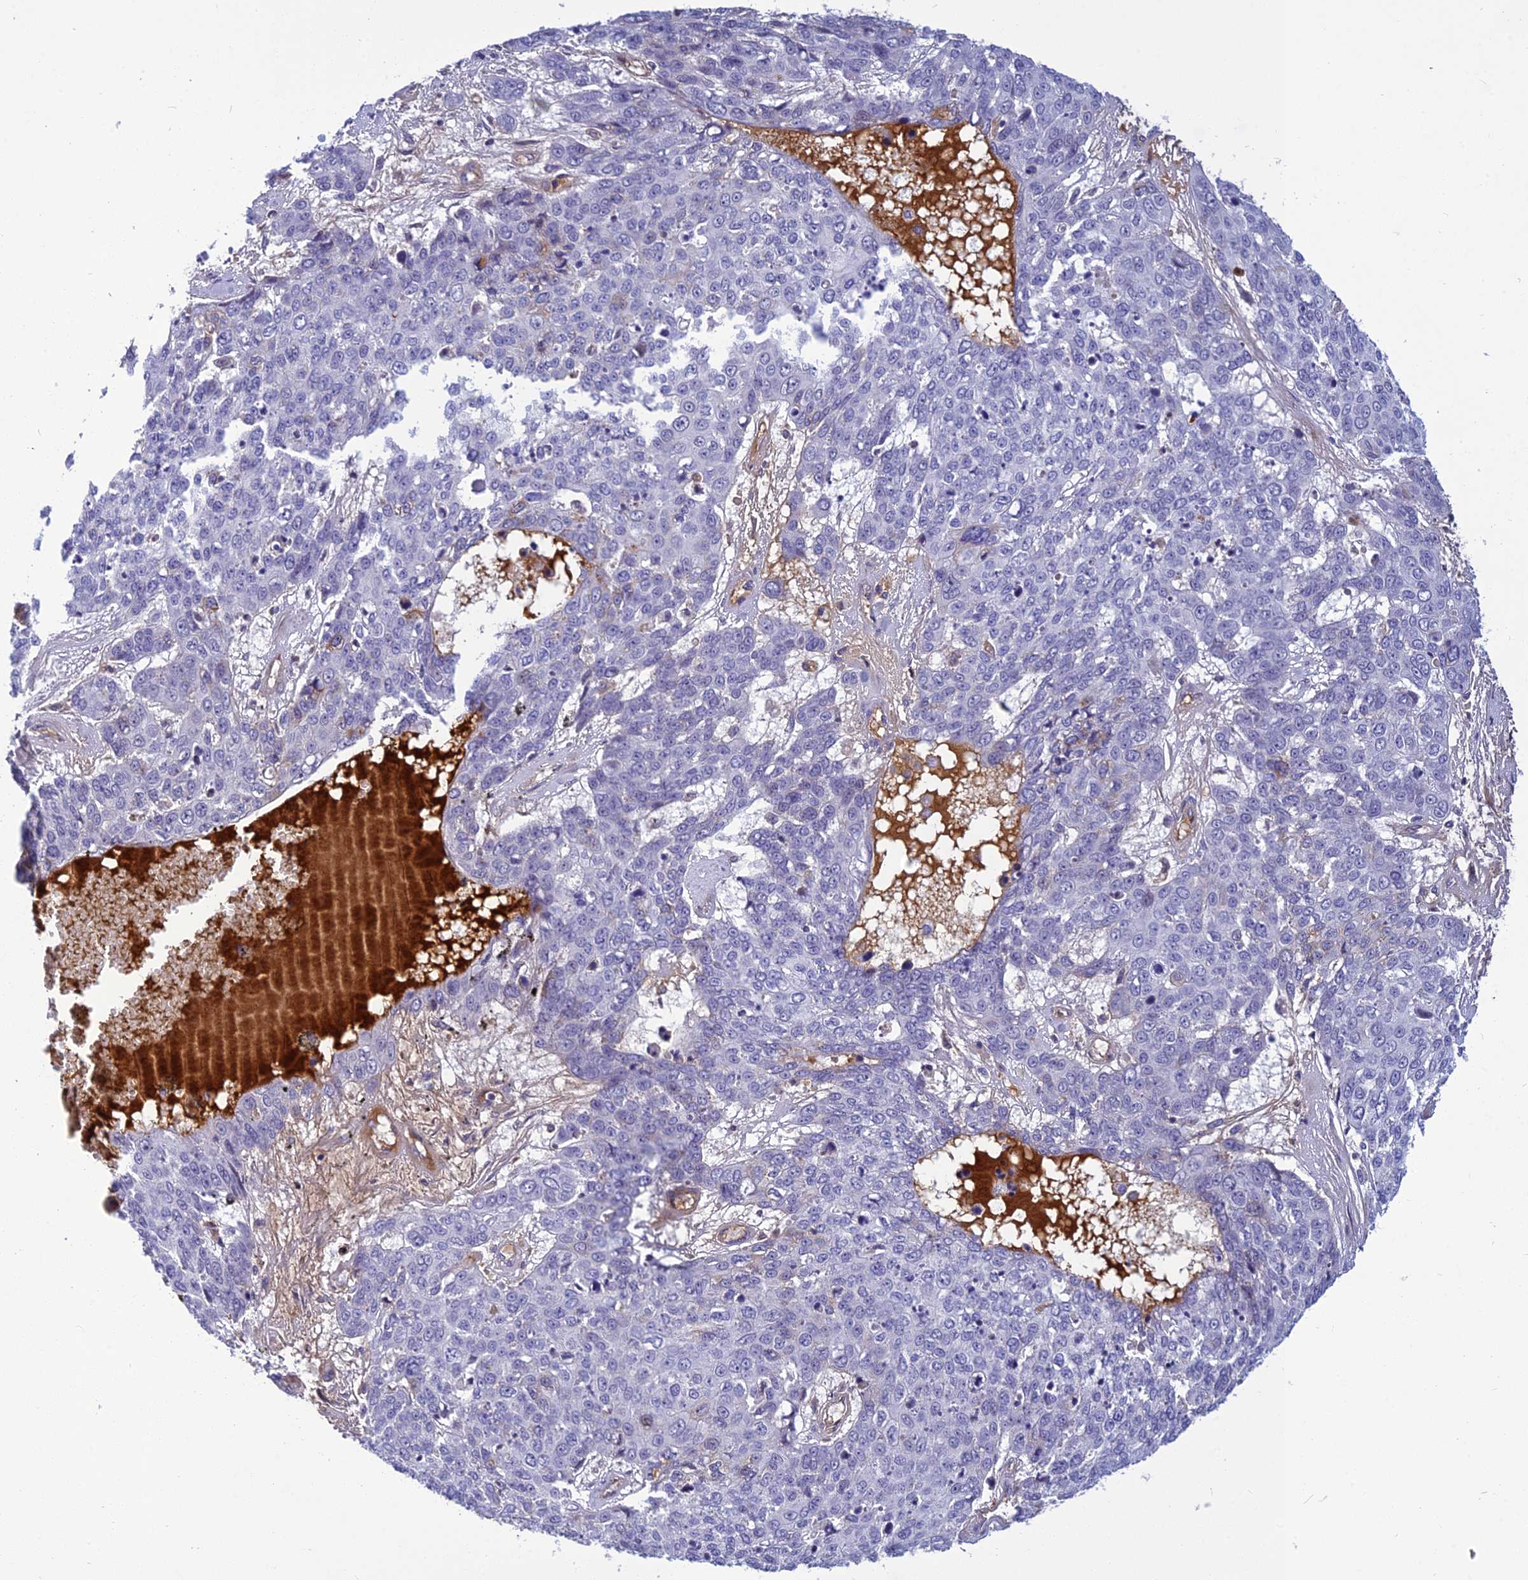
{"staining": {"intensity": "negative", "quantity": "none", "location": "none"}, "tissue": "skin cancer", "cell_type": "Tumor cells", "image_type": "cancer", "snomed": [{"axis": "morphology", "description": "Squamous cell carcinoma, NOS"}, {"axis": "topography", "description": "Skin"}], "caption": "Tumor cells are negative for brown protein staining in skin squamous cell carcinoma.", "gene": "CLEC11A", "patient": {"sex": "male", "age": 71}}